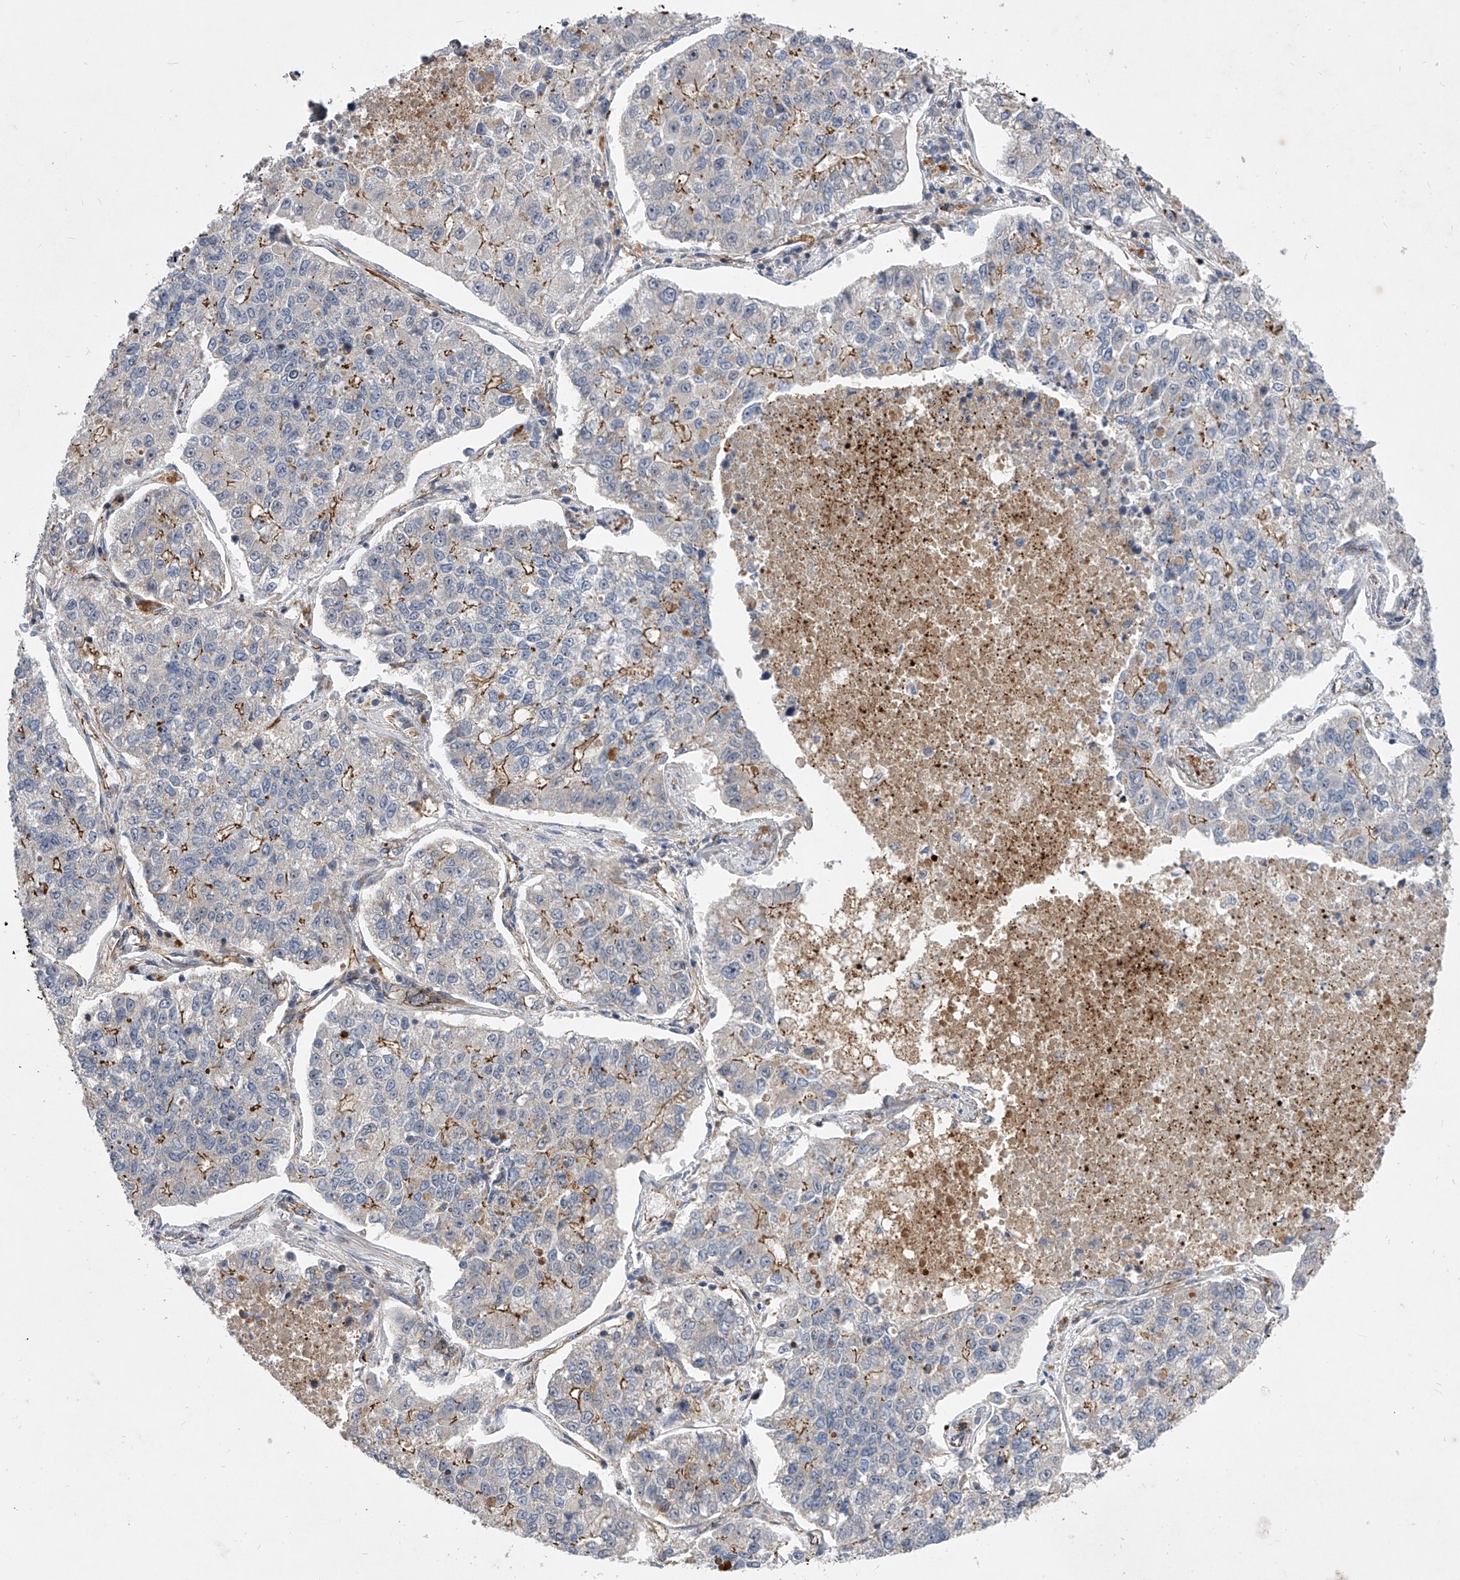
{"staining": {"intensity": "moderate", "quantity": "<25%", "location": "cytoplasmic/membranous"}, "tissue": "lung cancer", "cell_type": "Tumor cells", "image_type": "cancer", "snomed": [{"axis": "morphology", "description": "Adenocarcinoma, NOS"}, {"axis": "topography", "description": "Lung"}], "caption": "A photomicrograph showing moderate cytoplasmic/membranous positivity in approximately <25% of tumor cells in adenocarcinoma (lung), as visualized by brown immunohistochemical staining.", "gene": "MINDY4", "patient": {"sex": "male", "age": 49}}